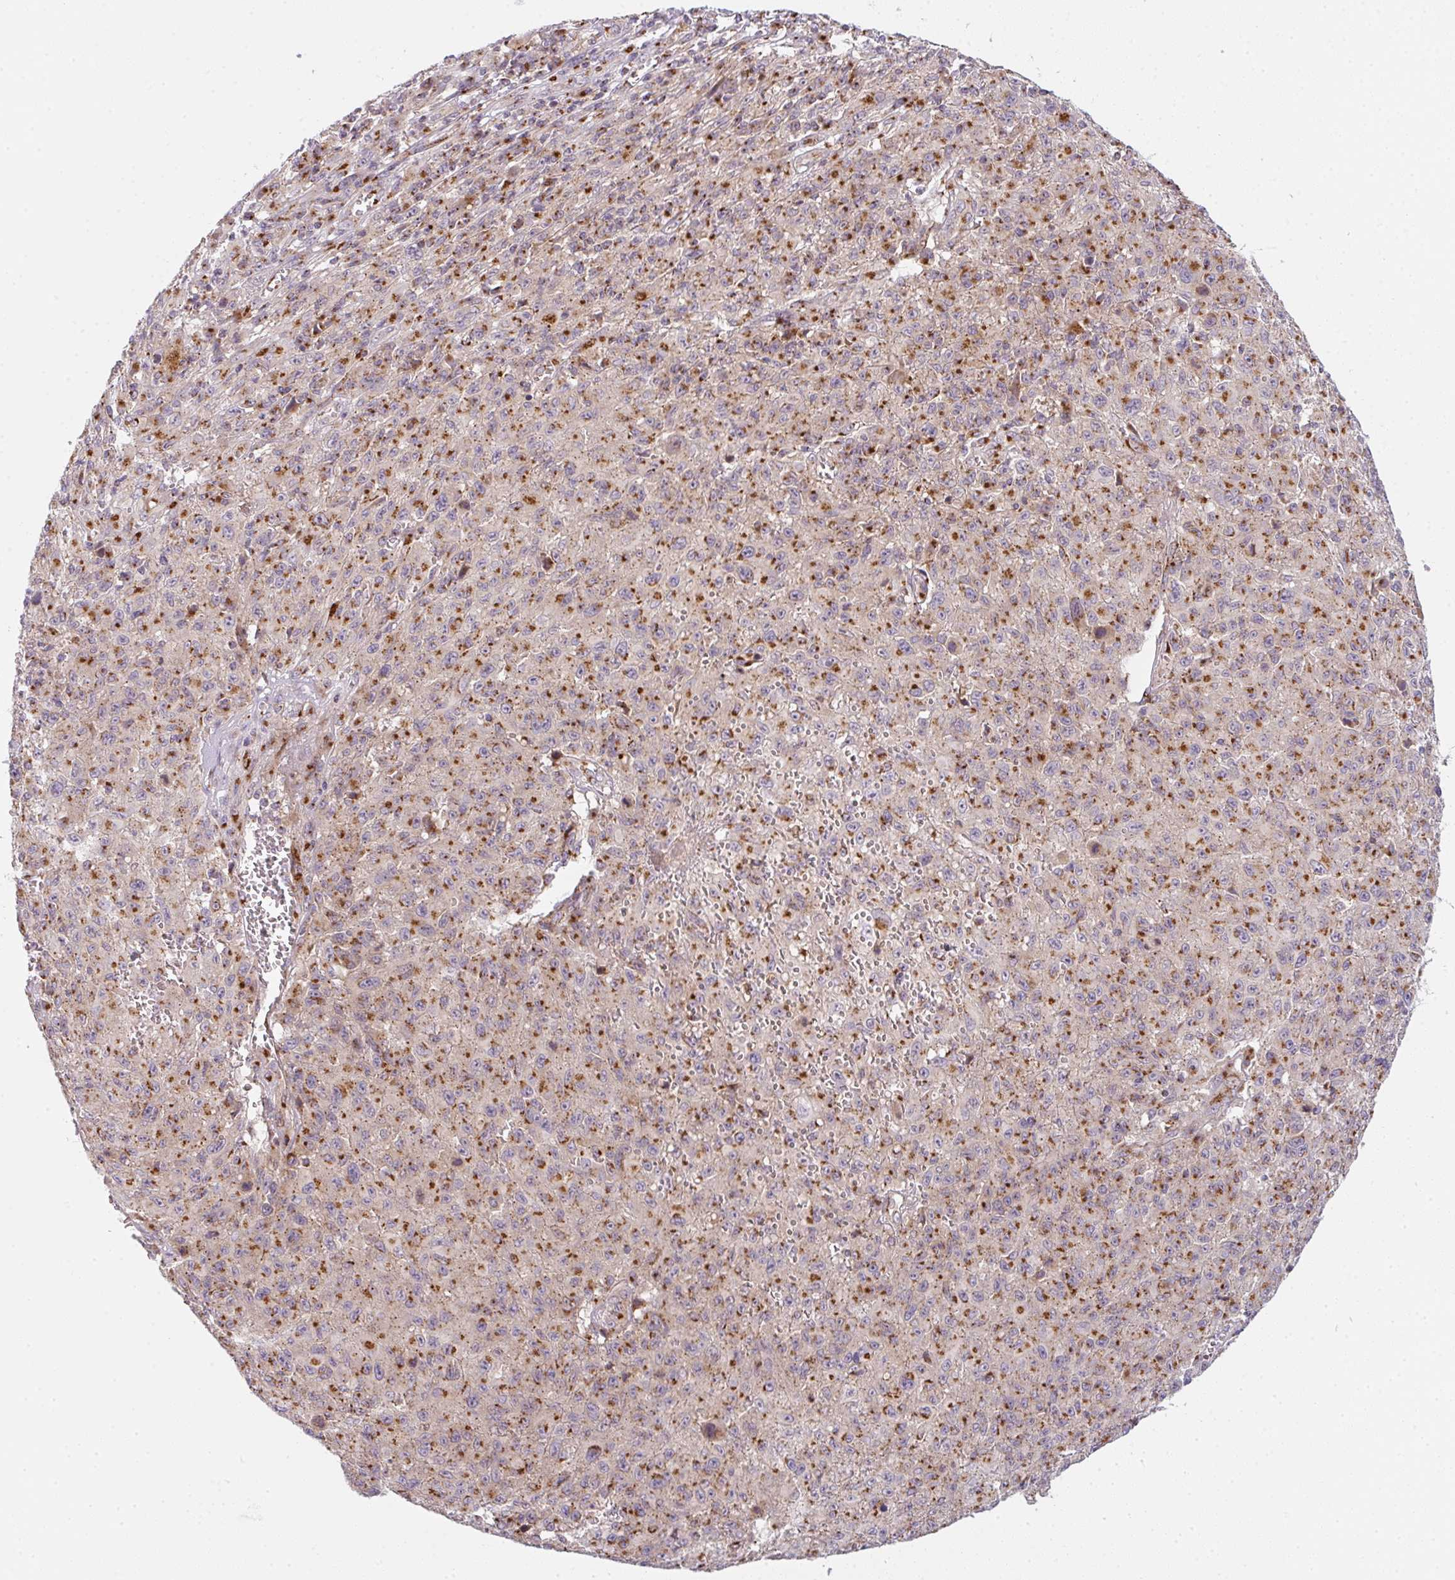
{"staining": {"intensity": "strong", "quantity": ">75%", "location": "cytoplasmic/membranous"}, "tissue": "melanoma", "cell_type": "Tumor cells", "image_type": "cancer", "snomed": [{"axis": "morphology", "description": "Malignant melanoma, NOS"}, {"axis": "topography", "description": "Skin"}], "caption": "This image displays immunohistochemistry (IHC) staining of melanoma, with high strong cytoplasmic/membranous positivity in approximately >75% of tumor cells.", "gene": "GVQW3", "patient": {"sex": "male", "age": 46}}